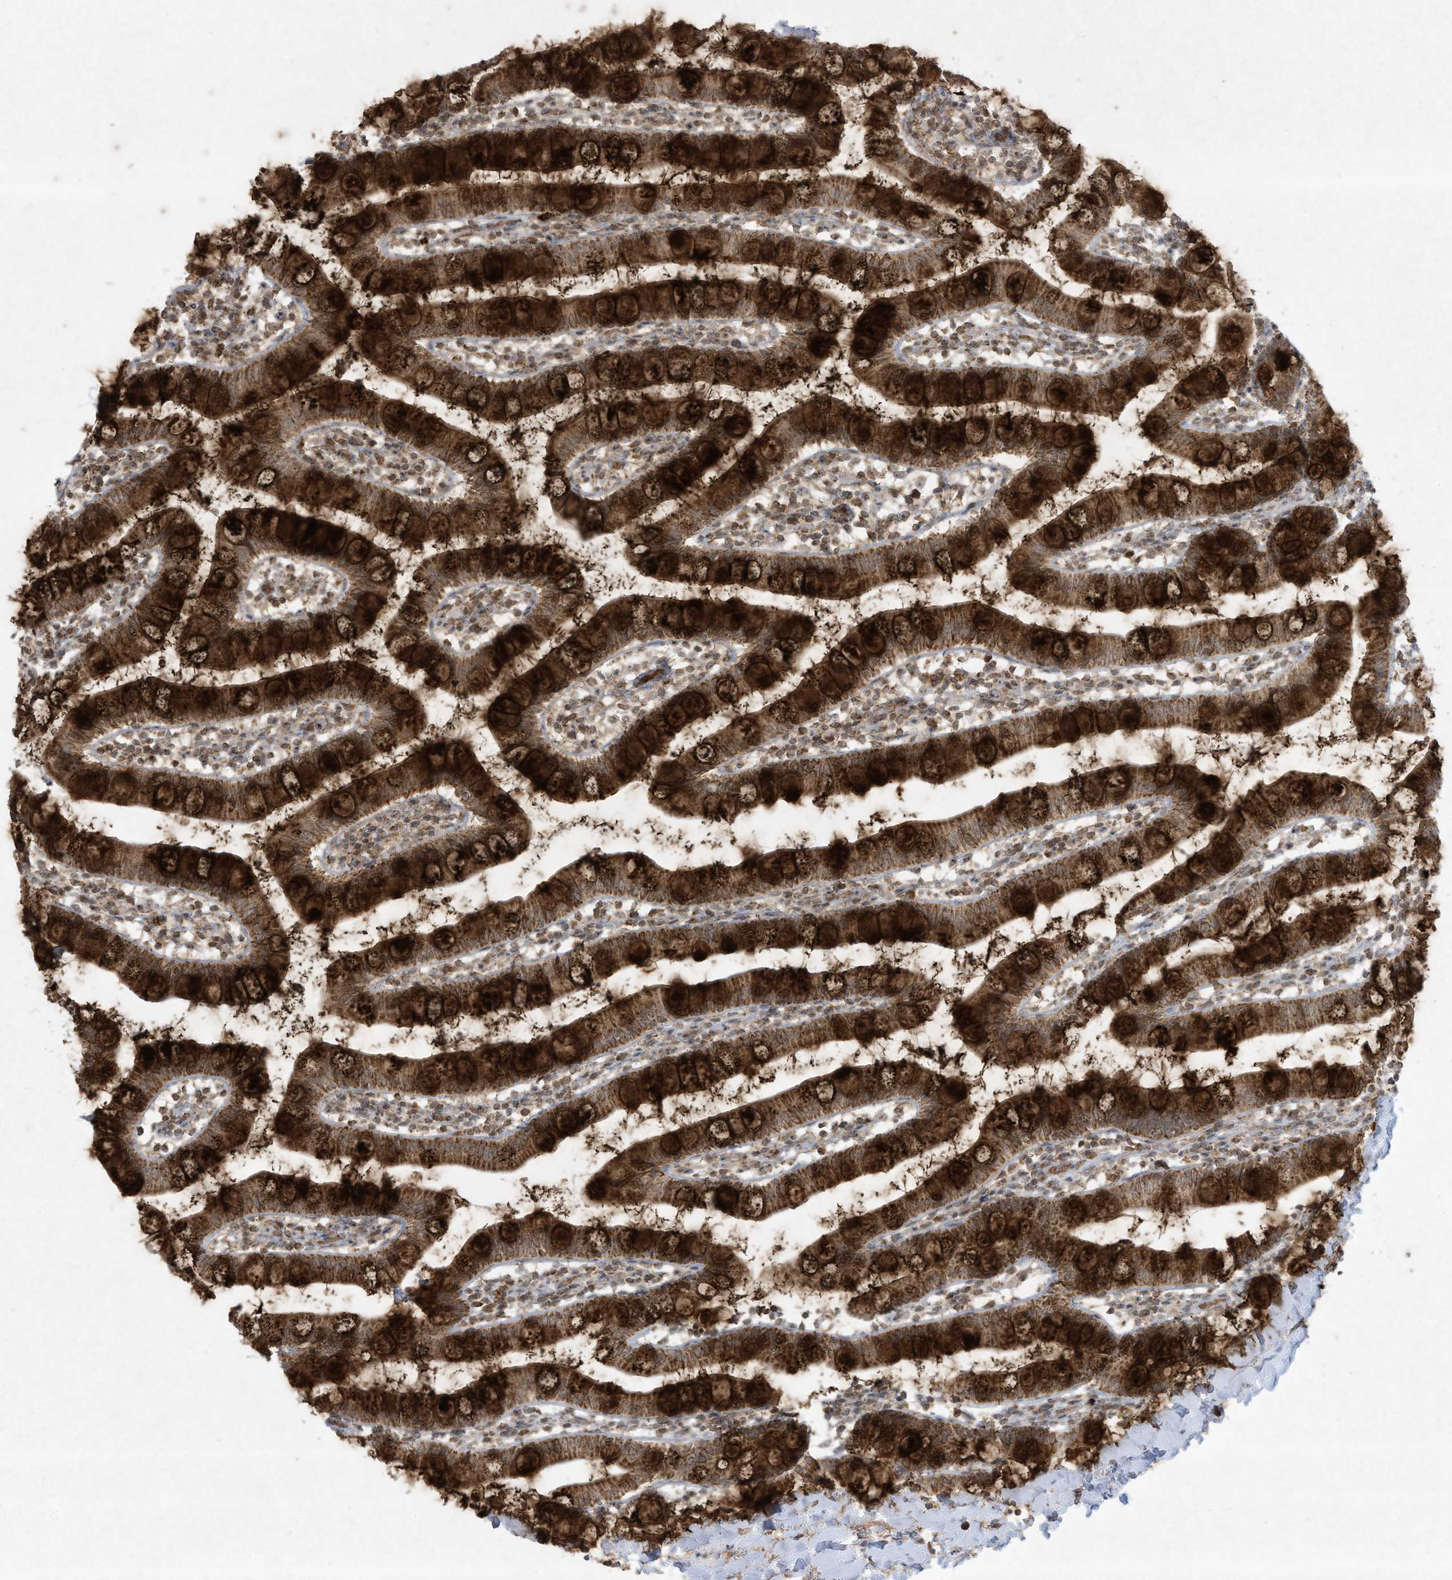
{"staining": {"intensity": "strong", "quantity": ">75%", "location": "cytoplasmic/membranous"}, "tissue": "small intestine", "cell_type": "Glandular cells", "image_type": "normal", "snomed": [{"axis": "morphology", "description": "Normal tissue, NOS"}, {"axis": "topography", "description": "Small intestine"}], "caption": "Brown immunohistochemical staining in normal human small intestine shows strong cytoplasmic/membranous positivity in about >75% of glandular cells.", "gene": "CHRNA4", "patient": {"sex": "female", "age": 84}}